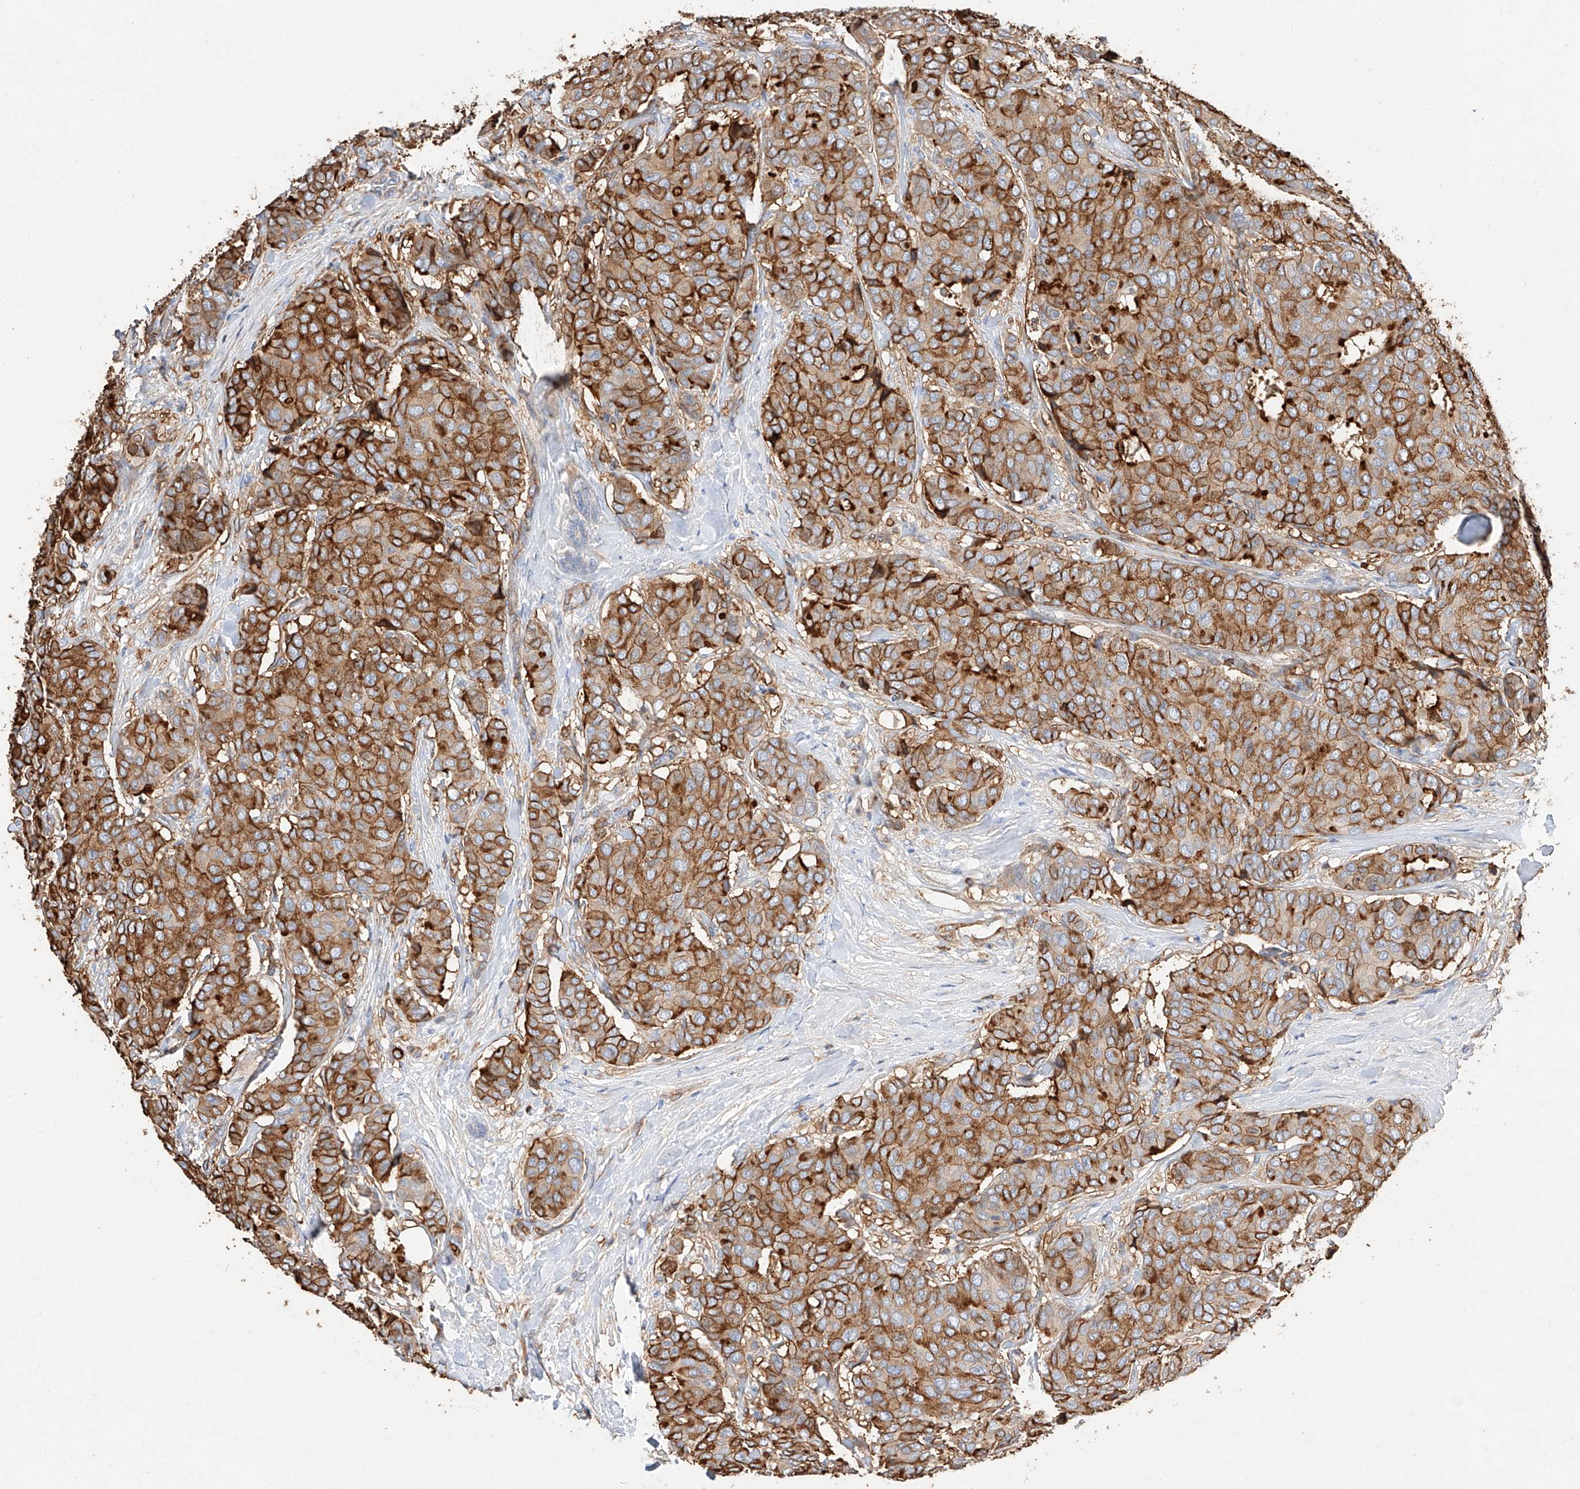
{"staining": {"intensity": "strong", "quantity": ">75%", "location": "cytoplasmic/membranous"}, "tissue": "breast cancer", "cell_type": "Tumor cells", "image_type": "cancer", "snomed": [{"axis": "morphology", "description": "Duct carcinoma"}, {"axis": "topography", "description": "Breast"}], "caption": "Immunohistochemical staining of human breast cancer (invasive ductal carcinoma) exhibits high levels of strong cytoplasmic/membranous protein positivity in about >75% of tumor cells.", "gene": "WFS1", "patient": {"sex": "female", "age": 75}}